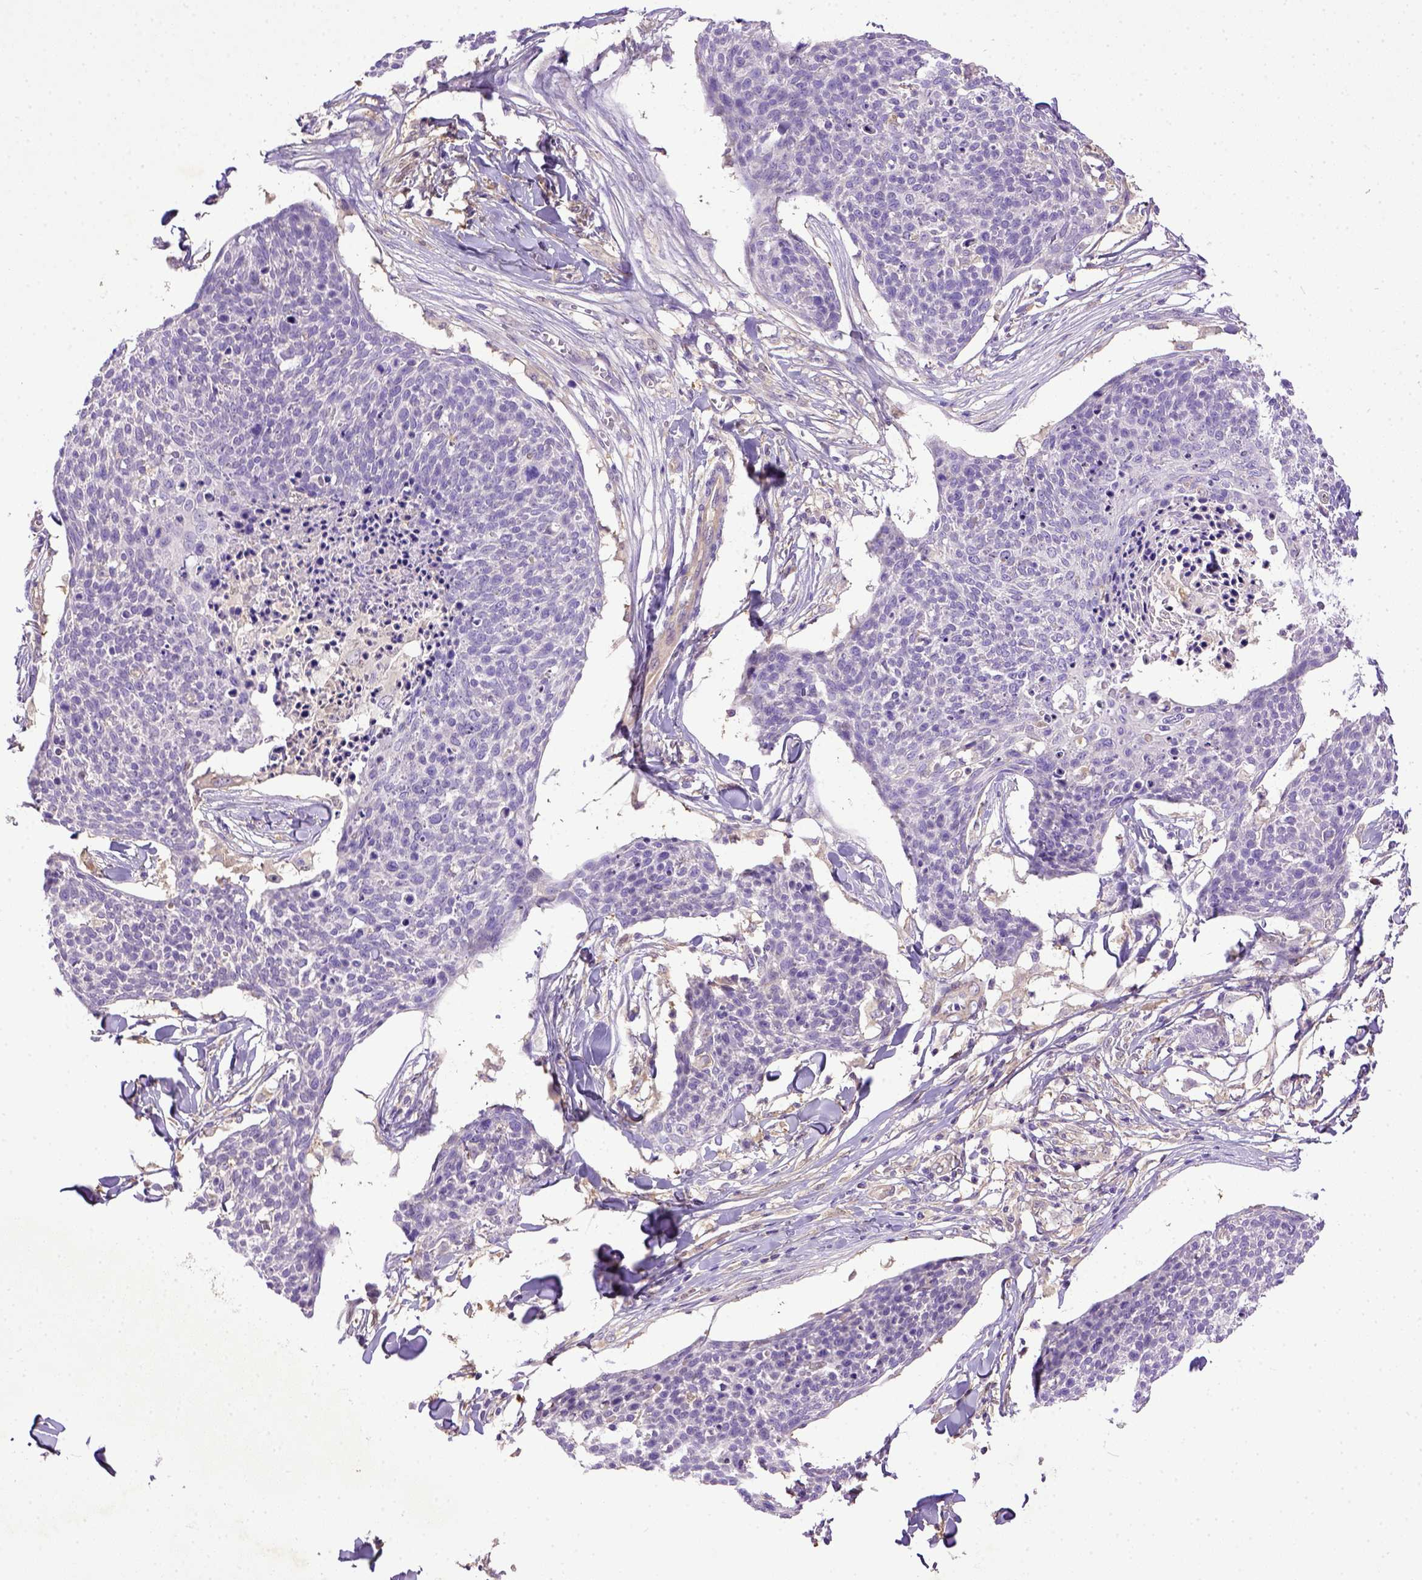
{"staining": {"intensity": "negative", "quantity": "none", "location": "none"}, "tissue": "skin cancer", "cell_type": "Tumor cells", "image_type": "cancer", "snomed": [{"axis": "morphology", "description": "Squamous cell carcinoma, NOS"}, {"axis": "topography", "description": "Skin"}, {"axis": "topography", "description": "Vulva"}], "caption": "Tumor cells show no significant expression in skin cancer (squamous cell carcinoma).", "gene": "DEPDC1B", "patient": {"sex": "female", "age": 75}}